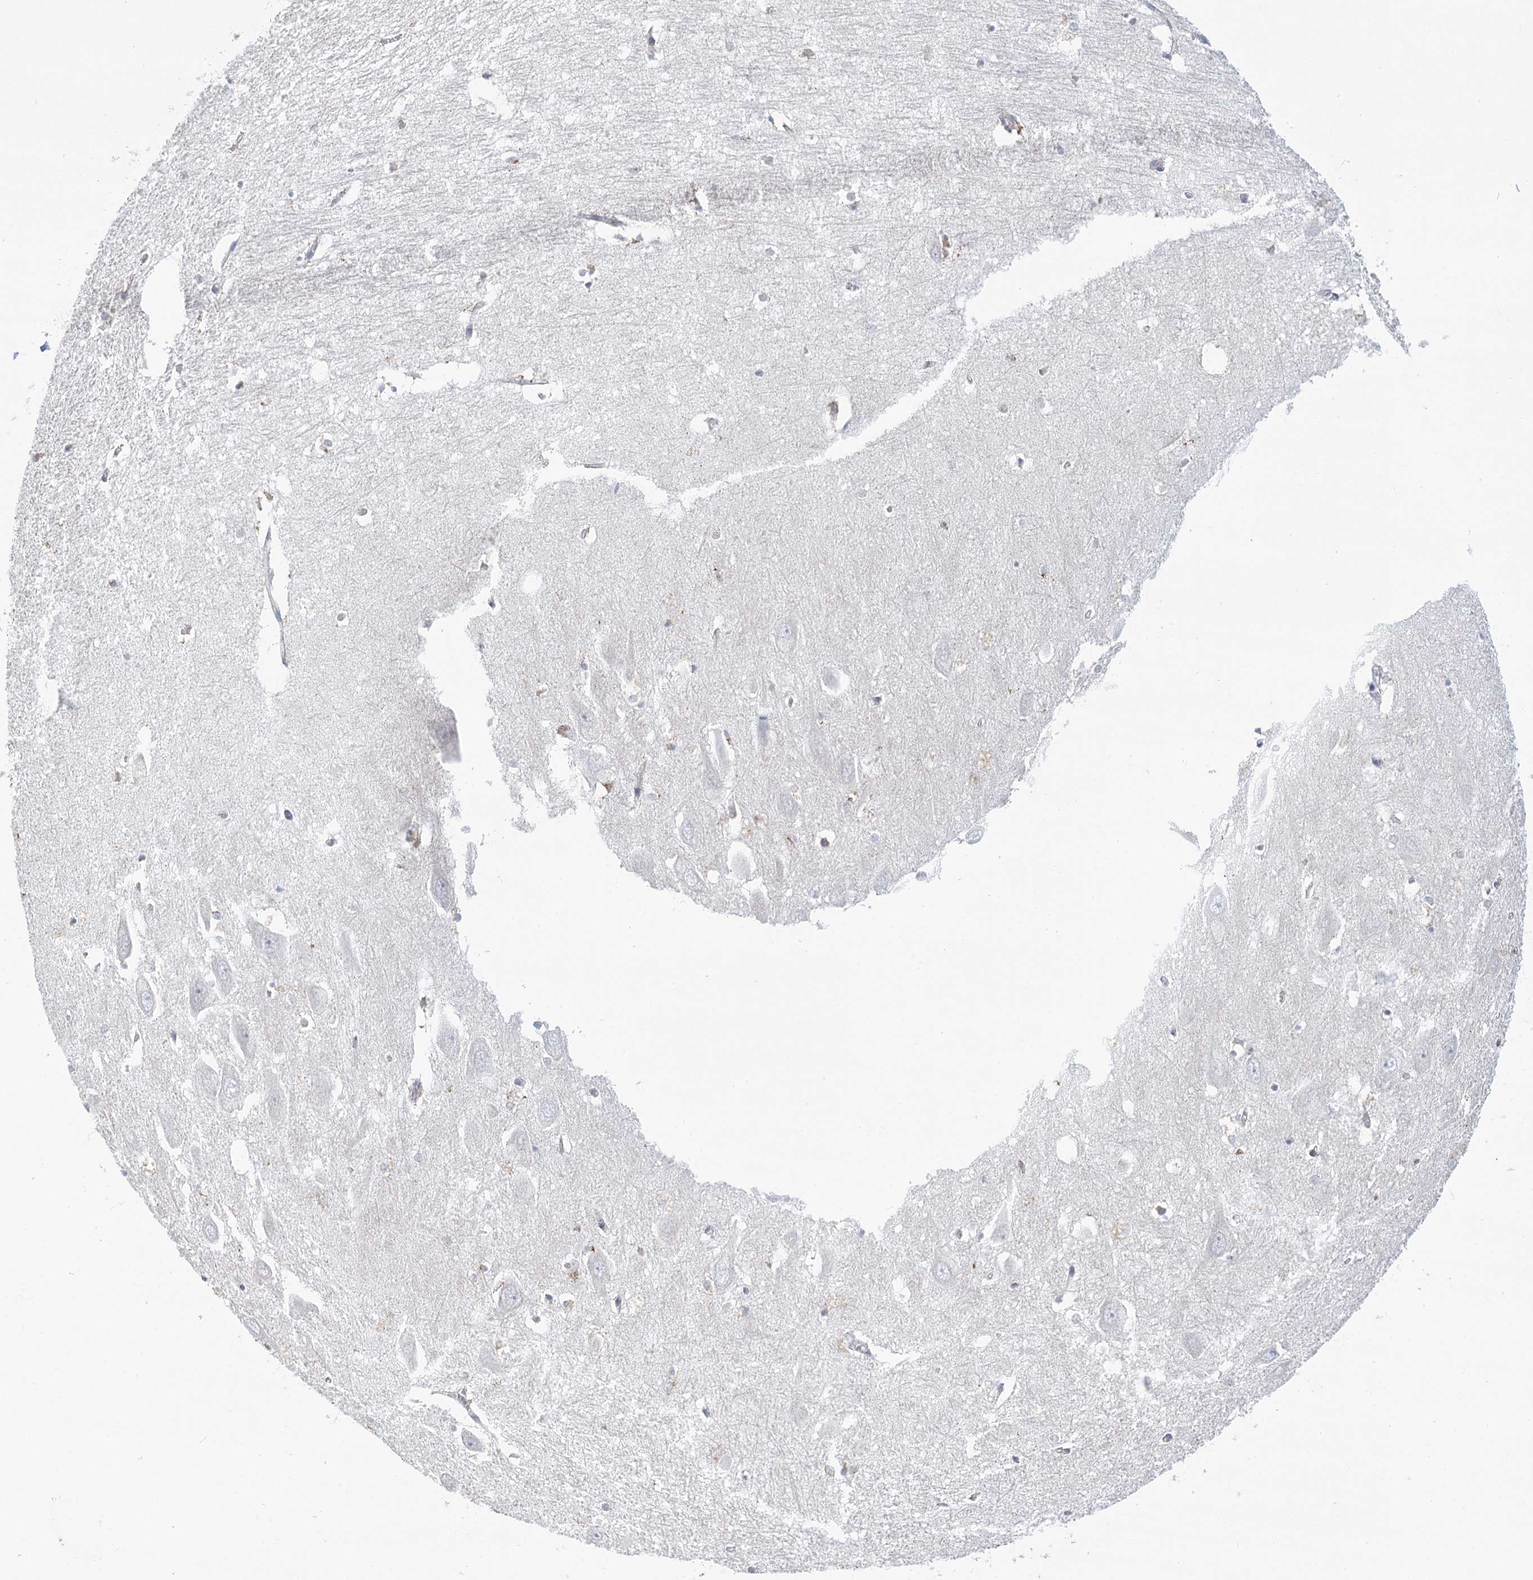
{"staining": {"intensity": "negative", "quantity": "none", "location": "none"}, "tissue": "hippocampus", "cell_type": "Glial cells", "image_type": "normal", "snomed": [{"axis": "morphology", "description": "Normal tissue, NOS"}, {"axis": "topography", "description": "Hippocampus"}], "caption": "Hippocampus stained for a protein using immunohistochemistry (IHC) reveals no positivity glial cells.", "gene": "DHTKD1", "patient": {"sex": "female", "age": 64}}